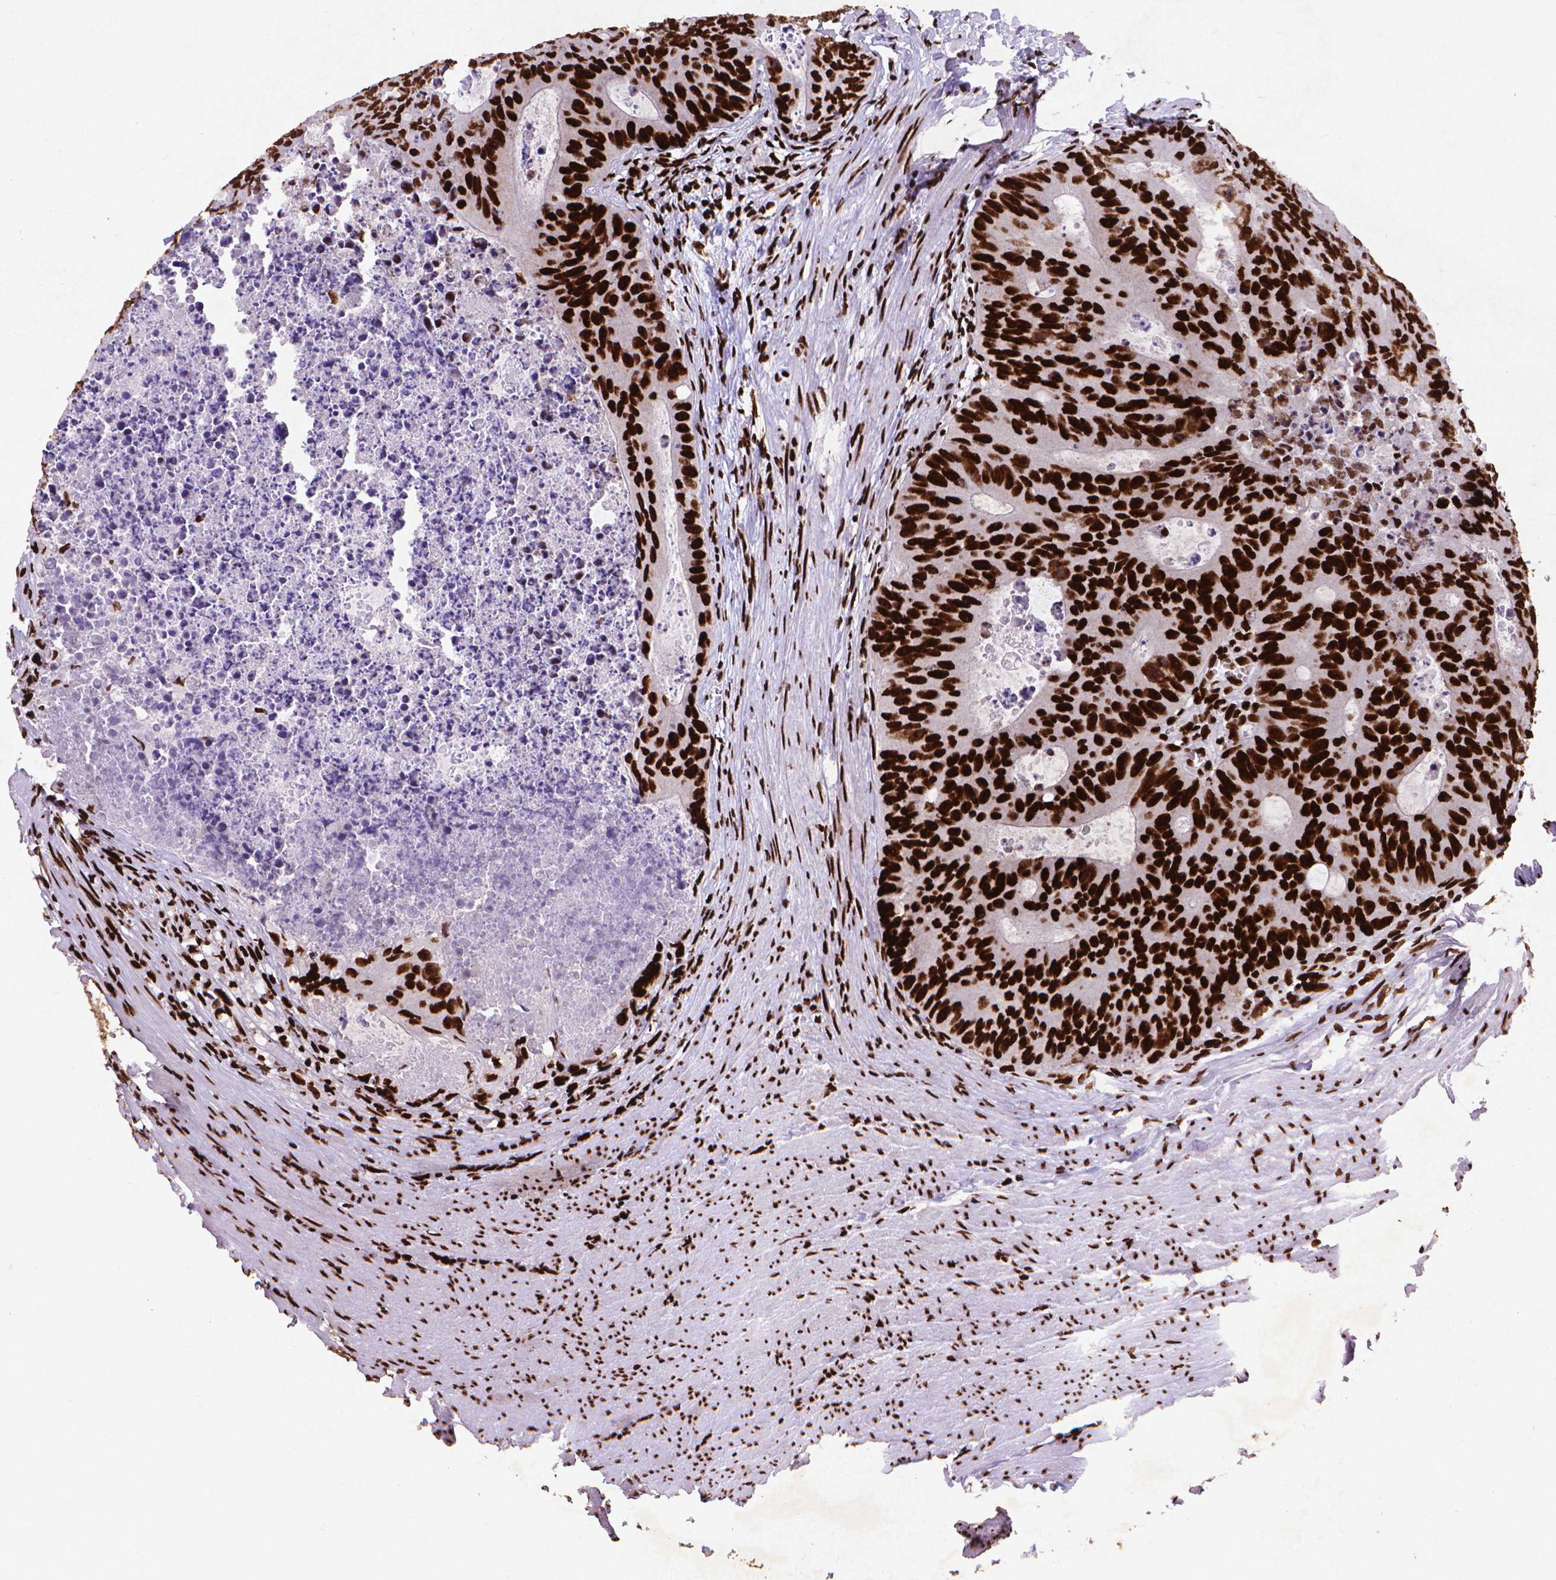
{"staining": {"intensity": "strong", "quantity": ">75%", "location": "nuclear"}, "tissue": "colorectal cancer", "cell_type": "Tumor cells", "image_type": "cancer", "snomed": [{"axis": "morphology", "description": "Adenocarcinoma, NOS"}, {"axis": "topography", "description": "Colon"}], "caption": "Brown immunohistochemical staining in human colorectal cancer shows strong nuclear positivity in about >75% of tumor cells.", "gene": "CITED2", "patient": {"sex": "male", "age": 67}}